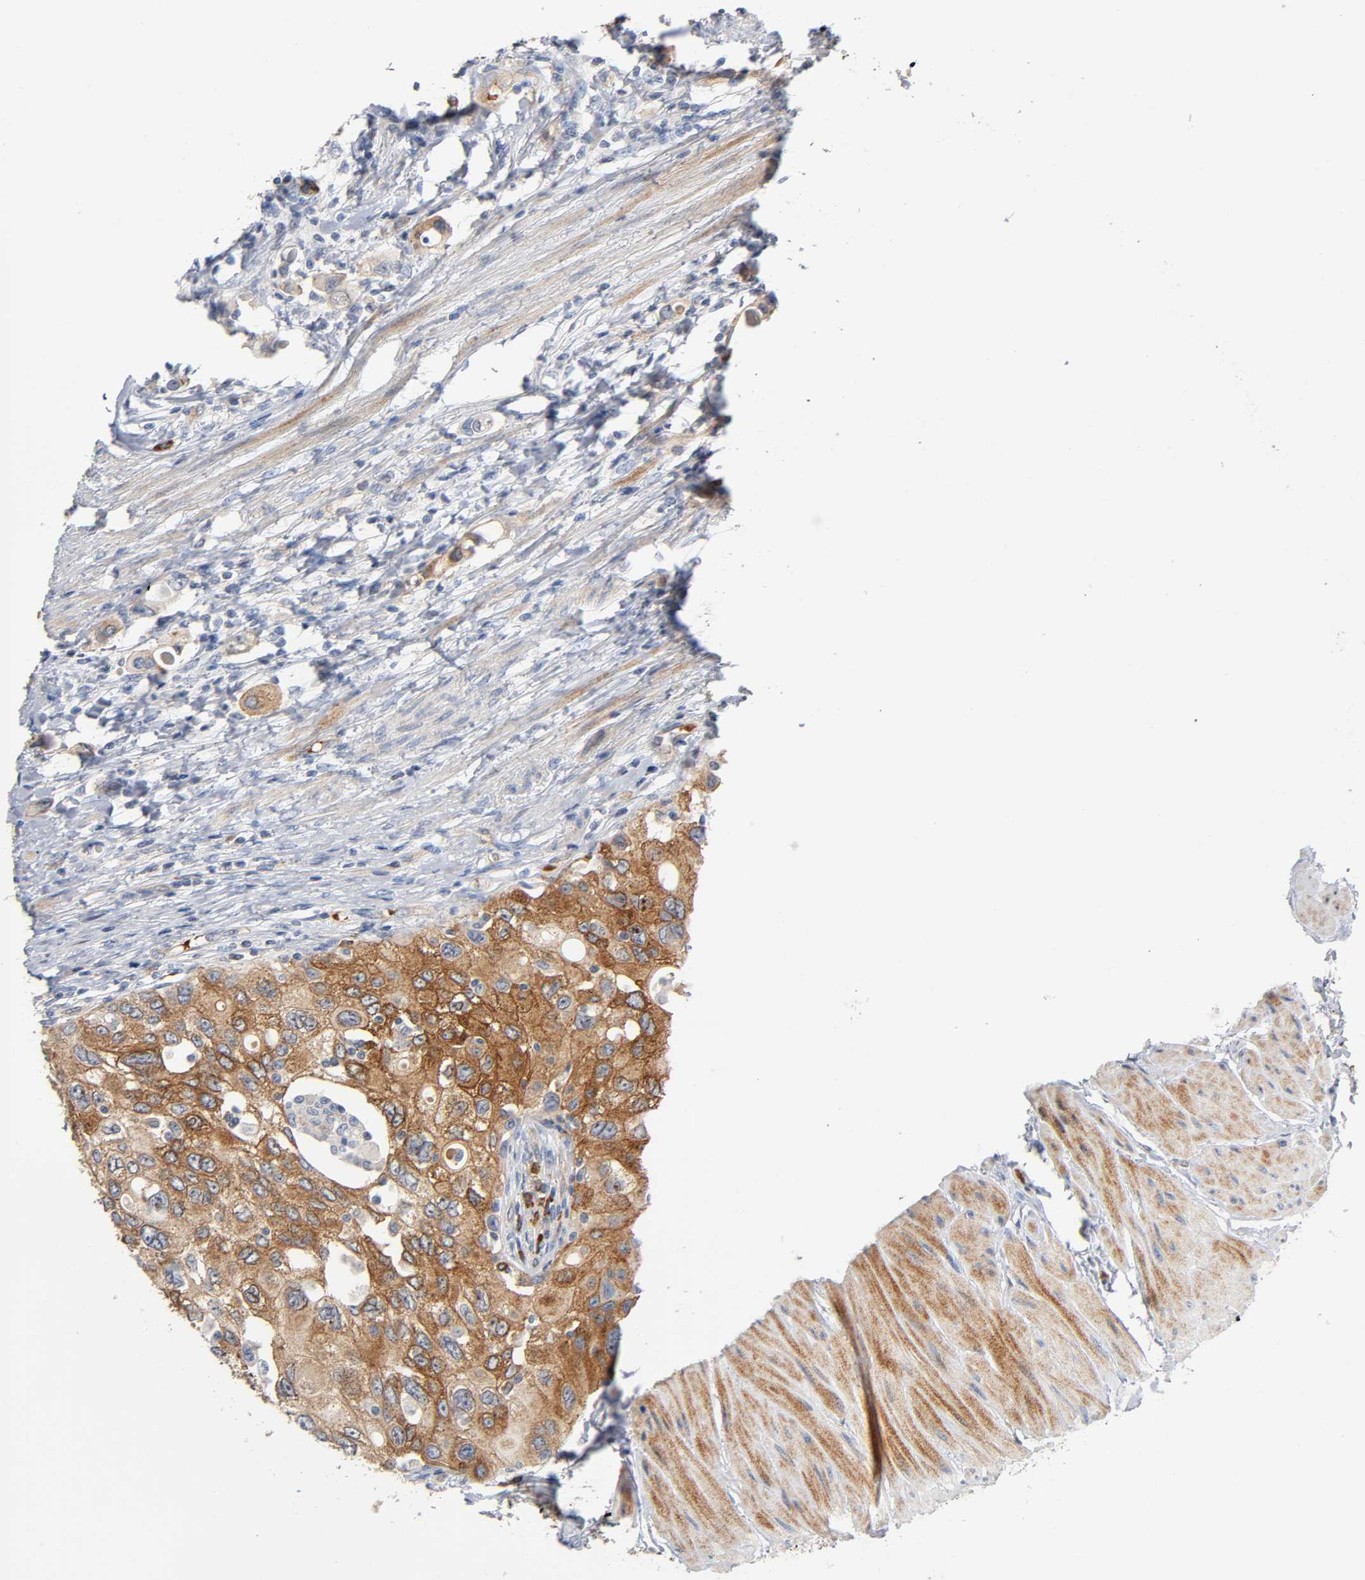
{"staining": {"intensity": "moderate", "quantity": ">75%", "location": "cytoplasmic/membranous"}, "tissue": "urothelial cancer", "cell_type": "Tumor cells", "image_type": "cancer", "snomed": [{"axis": "morphology", "description": "Urothelial carcinoma, High grade"}, {"axis": "topography", "description": "Urinary bladder"}], "caption": "Protein staining of urothelial cancer tissue exhibits moderate cytoplasmic/membranous expression in about >75% of tumor cells.", "gene": "CD2AP", "patient": {"sex": "female", "age": 56}}